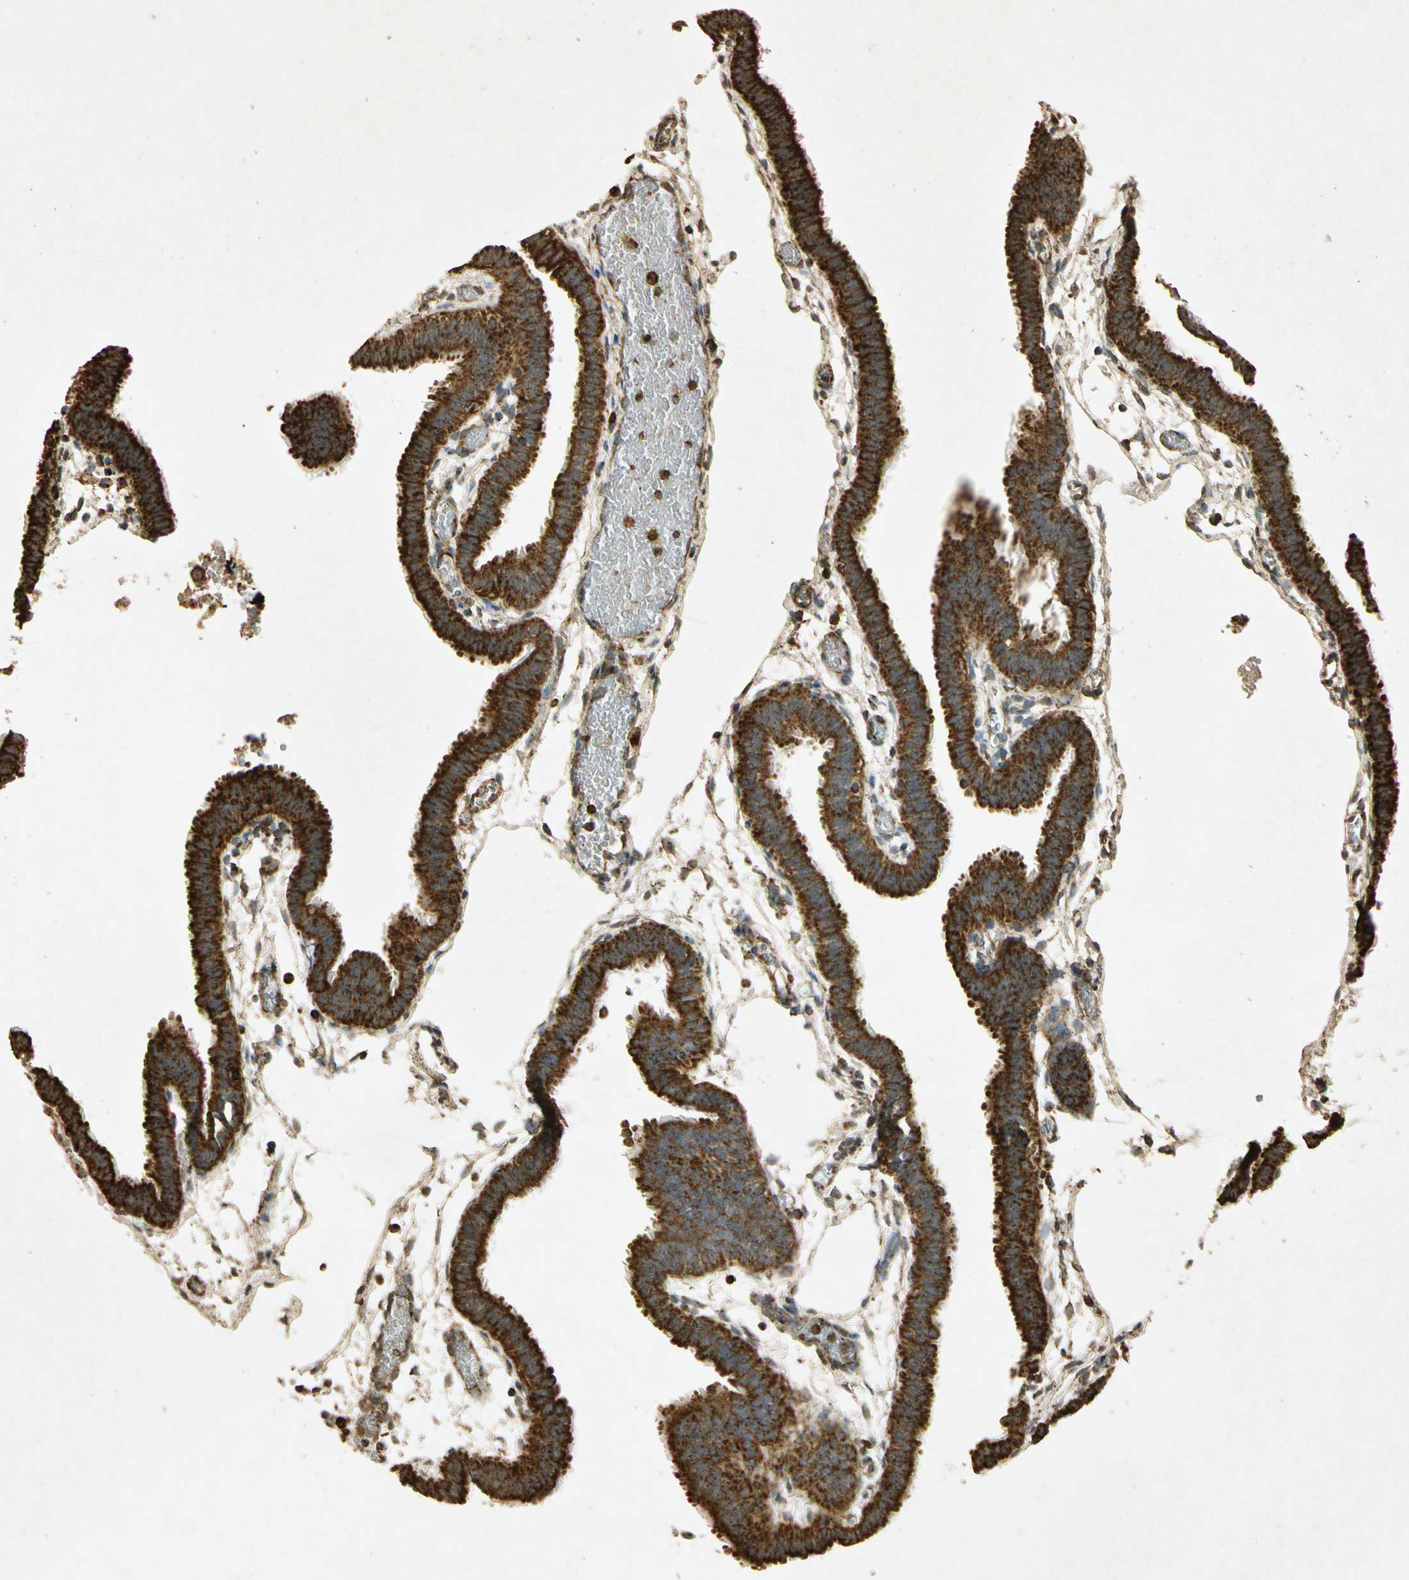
{"staining": {"intensity": "strong", "quantity": ">75%", "location": "cytoplasmic/membranous"}, "tissue": "fallopian tube", "cell_type": "Glandular cells", "image_type": "normal", "snomed": [{"axis": "morphology", "description": "Normal tissue, NOS"}, {"axis": "topography", "description": "Fallopian tube"}], "caption": "IHC of unremarkable human fallopian tube displays high levels of strong cytoplasmic/membranous expression in approximately >75% of glandular cells.", "gene": "PRDX3", "patient": {"sex": "female", "age": 29}}